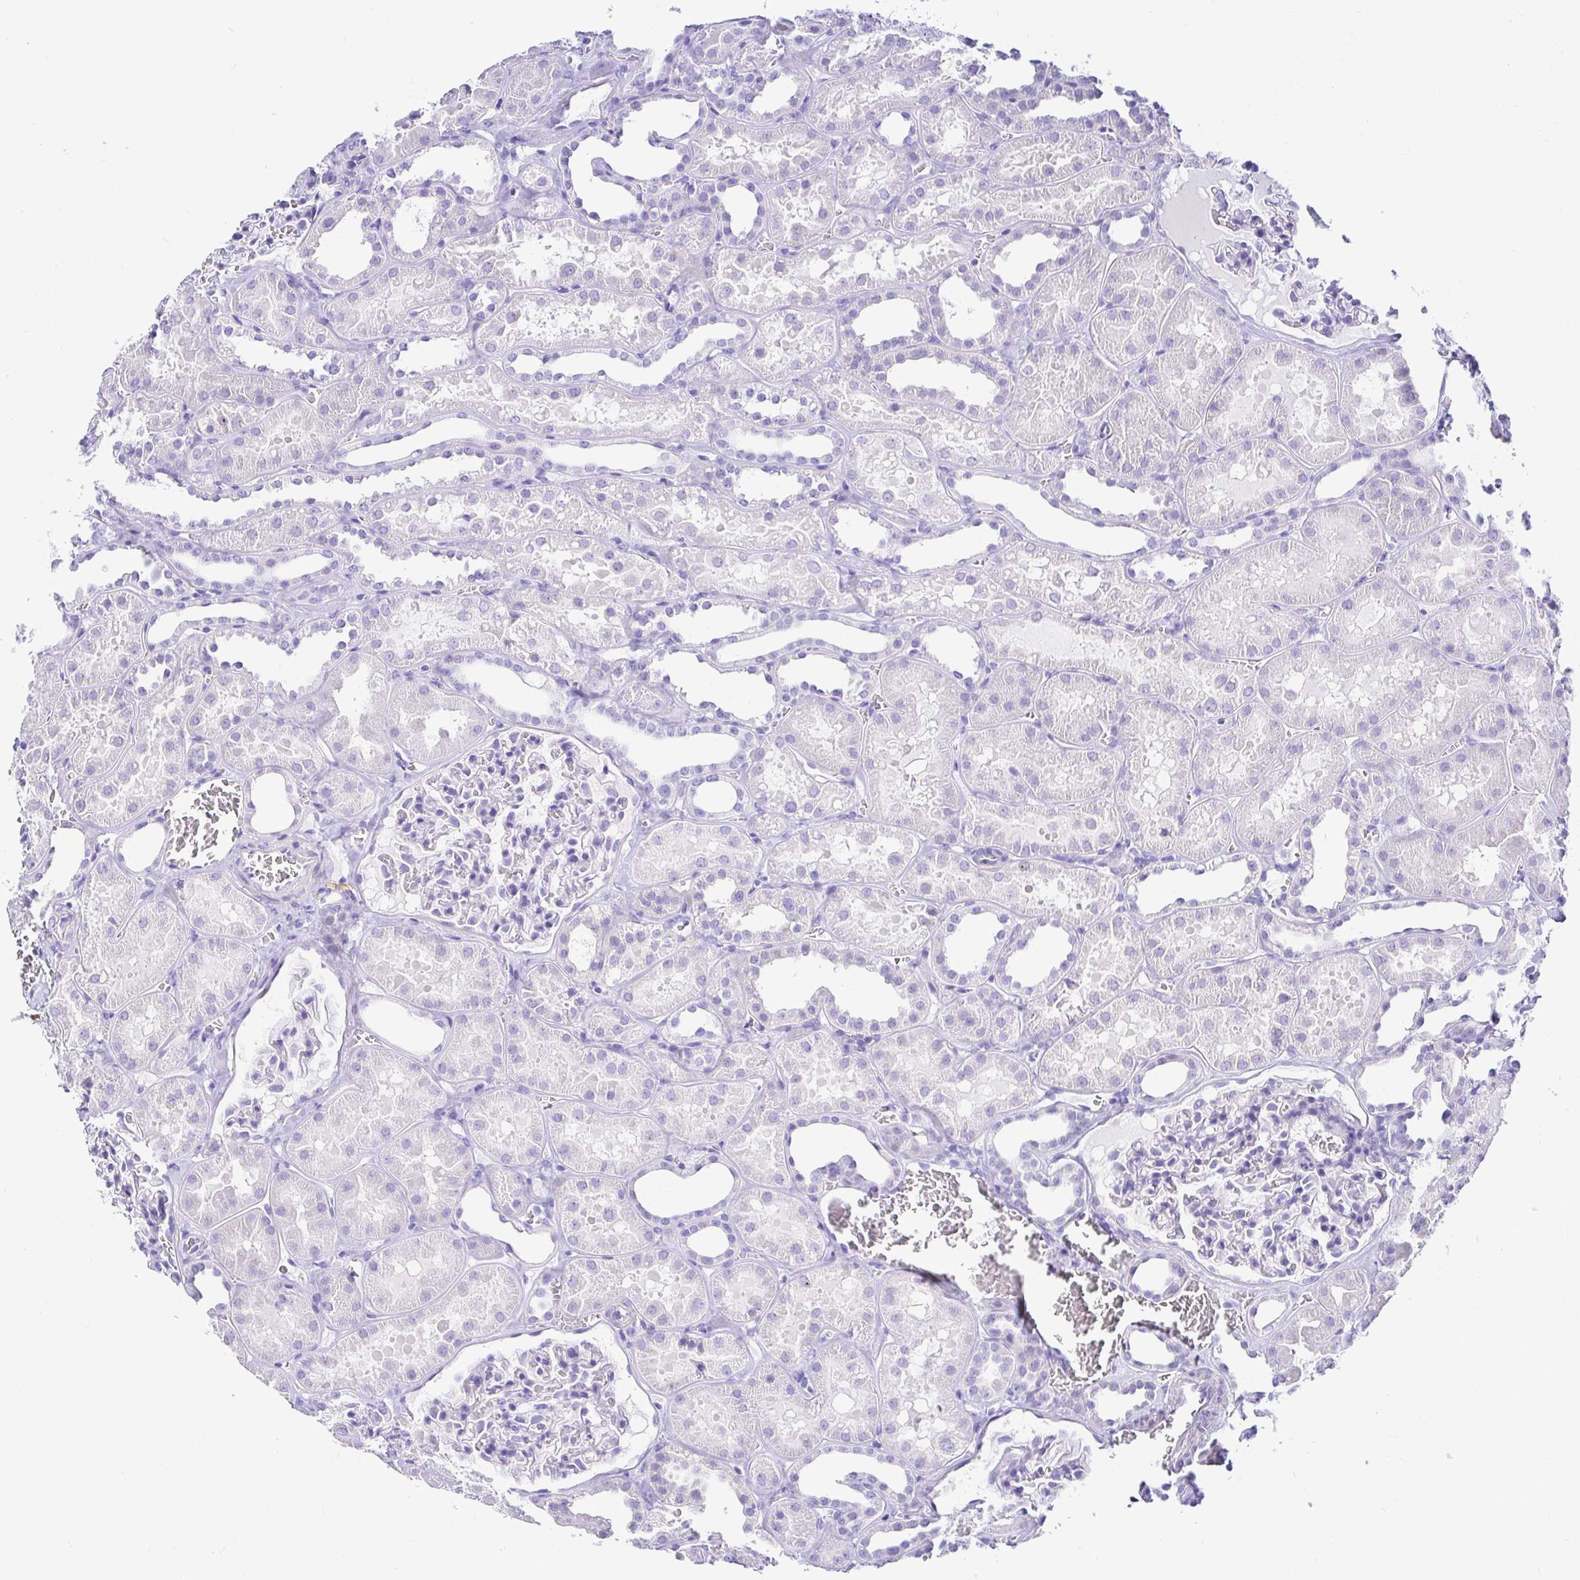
{"staining": {"intensity": "negative", "quantity": "none", "location": "none"}, "tissue": "kidney", "cell_type": "Cells in glomeruli", "image_type": "normal", "snomed": [{"axis": "morphology", "description": "Normal tissue, NOS"}, {"axis": "topography", "description": "Kidney"}], "caption": "This is an immunohistochemistry image of benign human kidney. There is no positivity in cells in glomeruli.", "gene": "BACE2", "patient": {"sex": "female", "age": 41}}